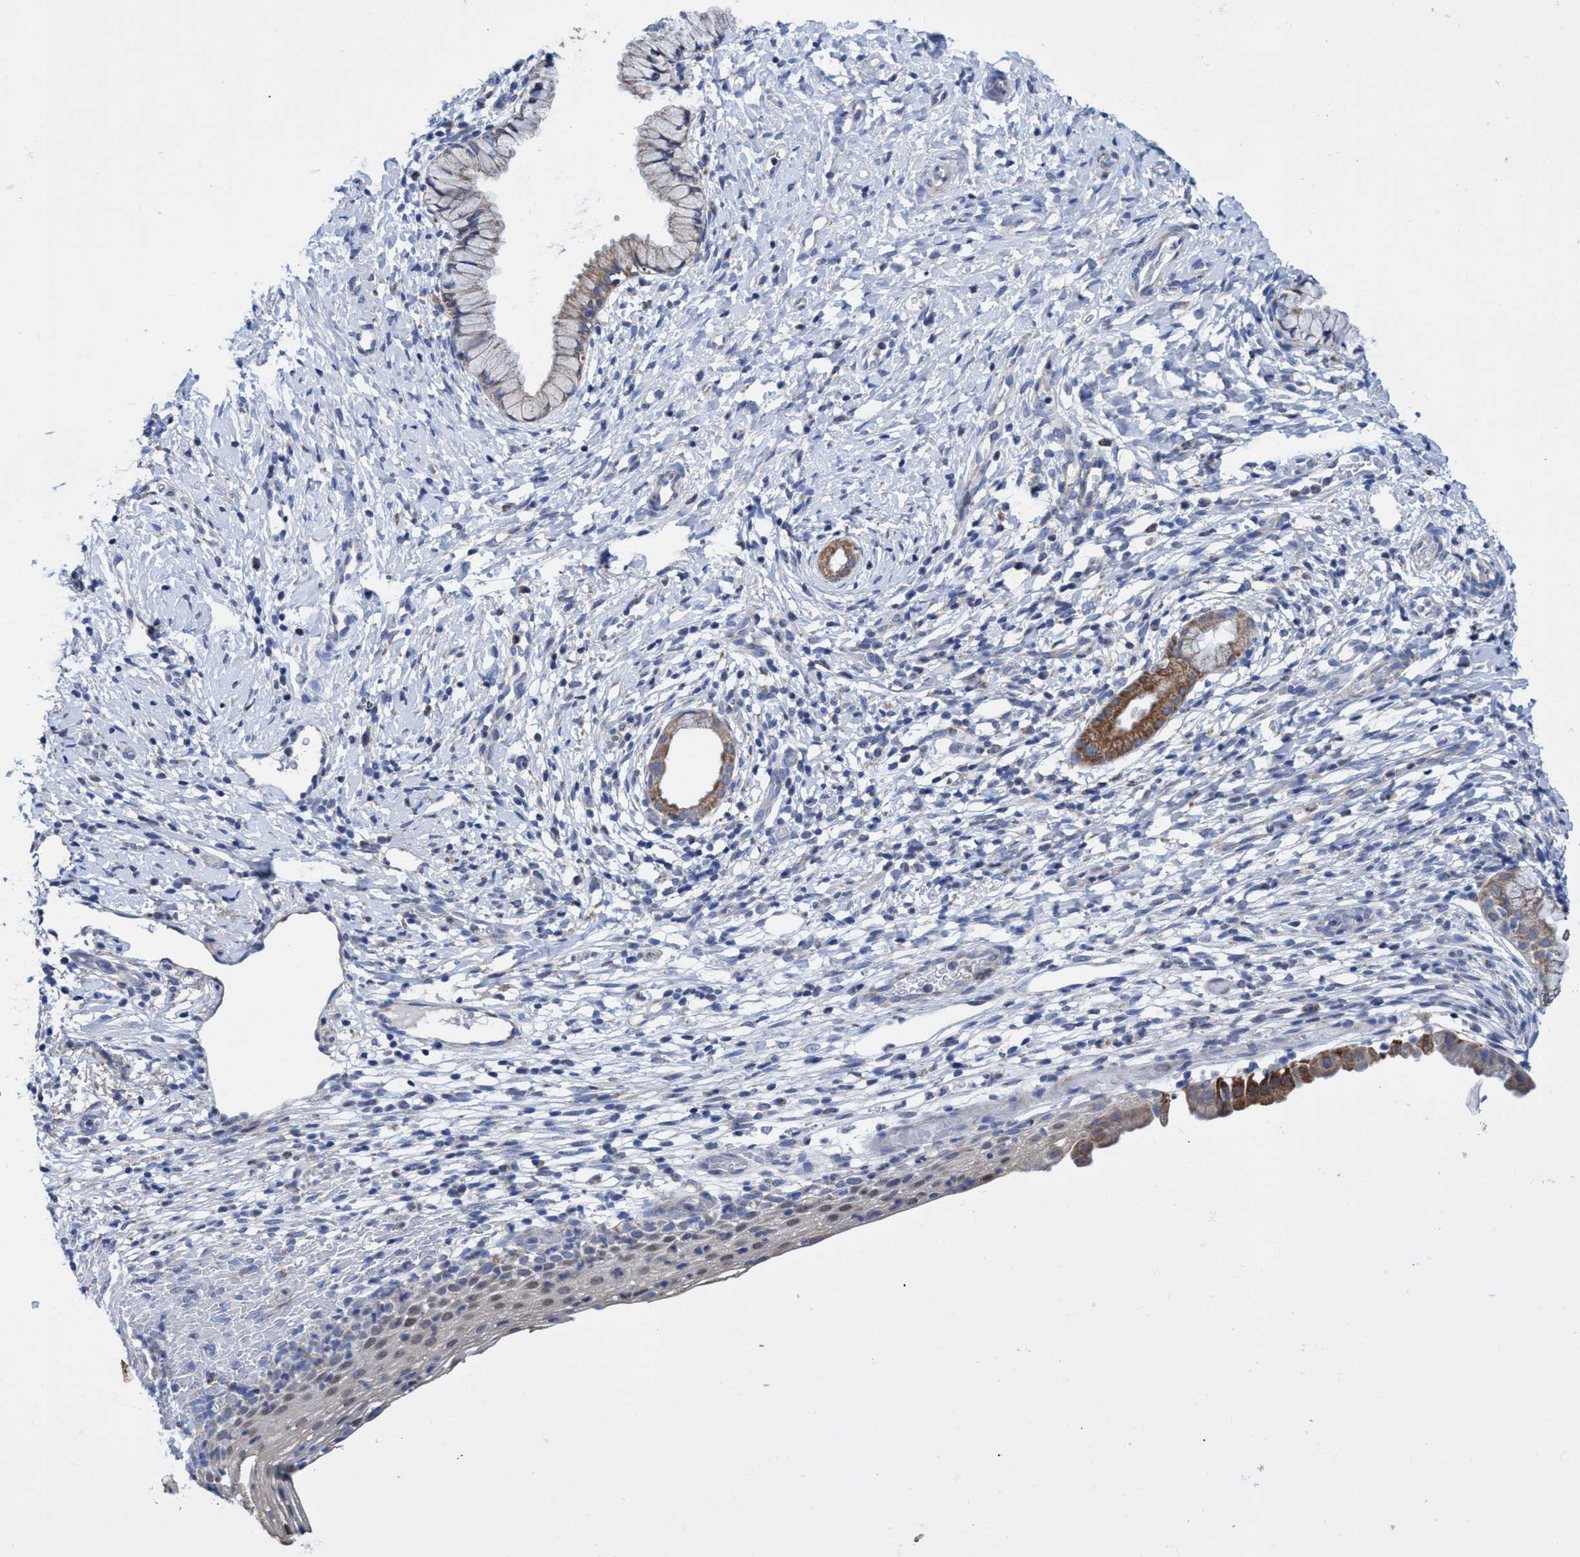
{"staining": {"intensity": "moderate", "quantity": "25%-75%", "location": "cytoplasmic/membranous"}, "tissue": "cervix", "cell_type": "Glandular cells", "image_type": "normal", "snomed": [{"axis": "morphology", "description": "Normal tissue, NOS"}, {"axis": "topography", "description": "Cervix"}], "caption": "IHC photomicrograph of unremarkable cervix: human cervix stained using immunohistochemistry (IHC) demonstrates medium levels of moderate protein expression localized specifically in the cytoplasmic/membranous of glandular cells, appearing as a cytoplasmic/membranous brown color.", "gene": "ZNF750", "patient": {"sex": "female", "age": 72}}